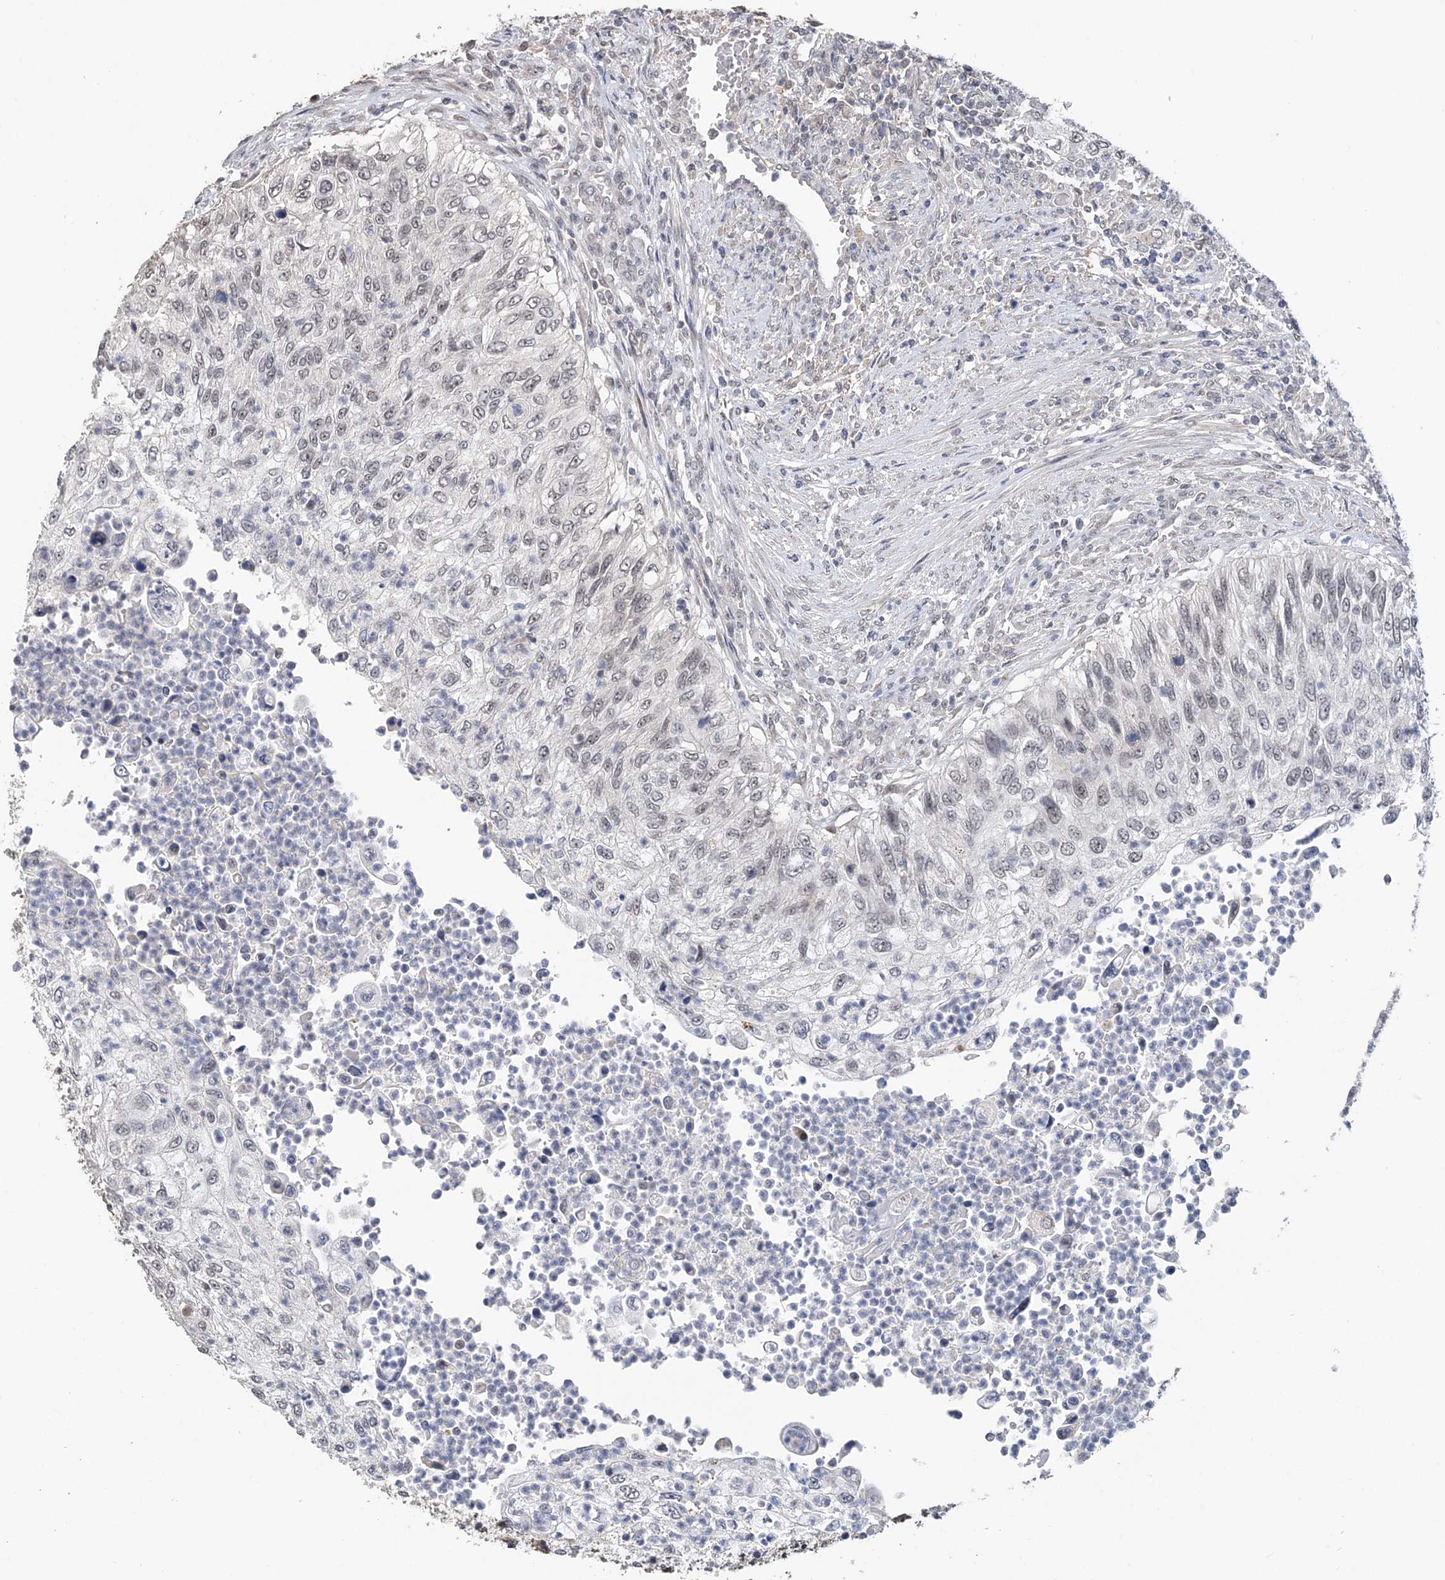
{"staining": {"intensity": "negative", "quantity": "none", "location": "none"}, "tissue": "urothelial cancer", "cell_type": "Tumor cells", "image_type": "cancer", "snomed": [{"axis": "morphology", "description": "Urothelial carcinoma, High grade"}, {"axis": "topography", "description": "Urinary bladder"}], "caption": "This is an immunohistochemistry photomicrograph of urothelial carcinoma (high-grade). There is no positivity in tumor cells.", "gene": "TSHZ2", "patient": {"sex": "female", "age": 60}}